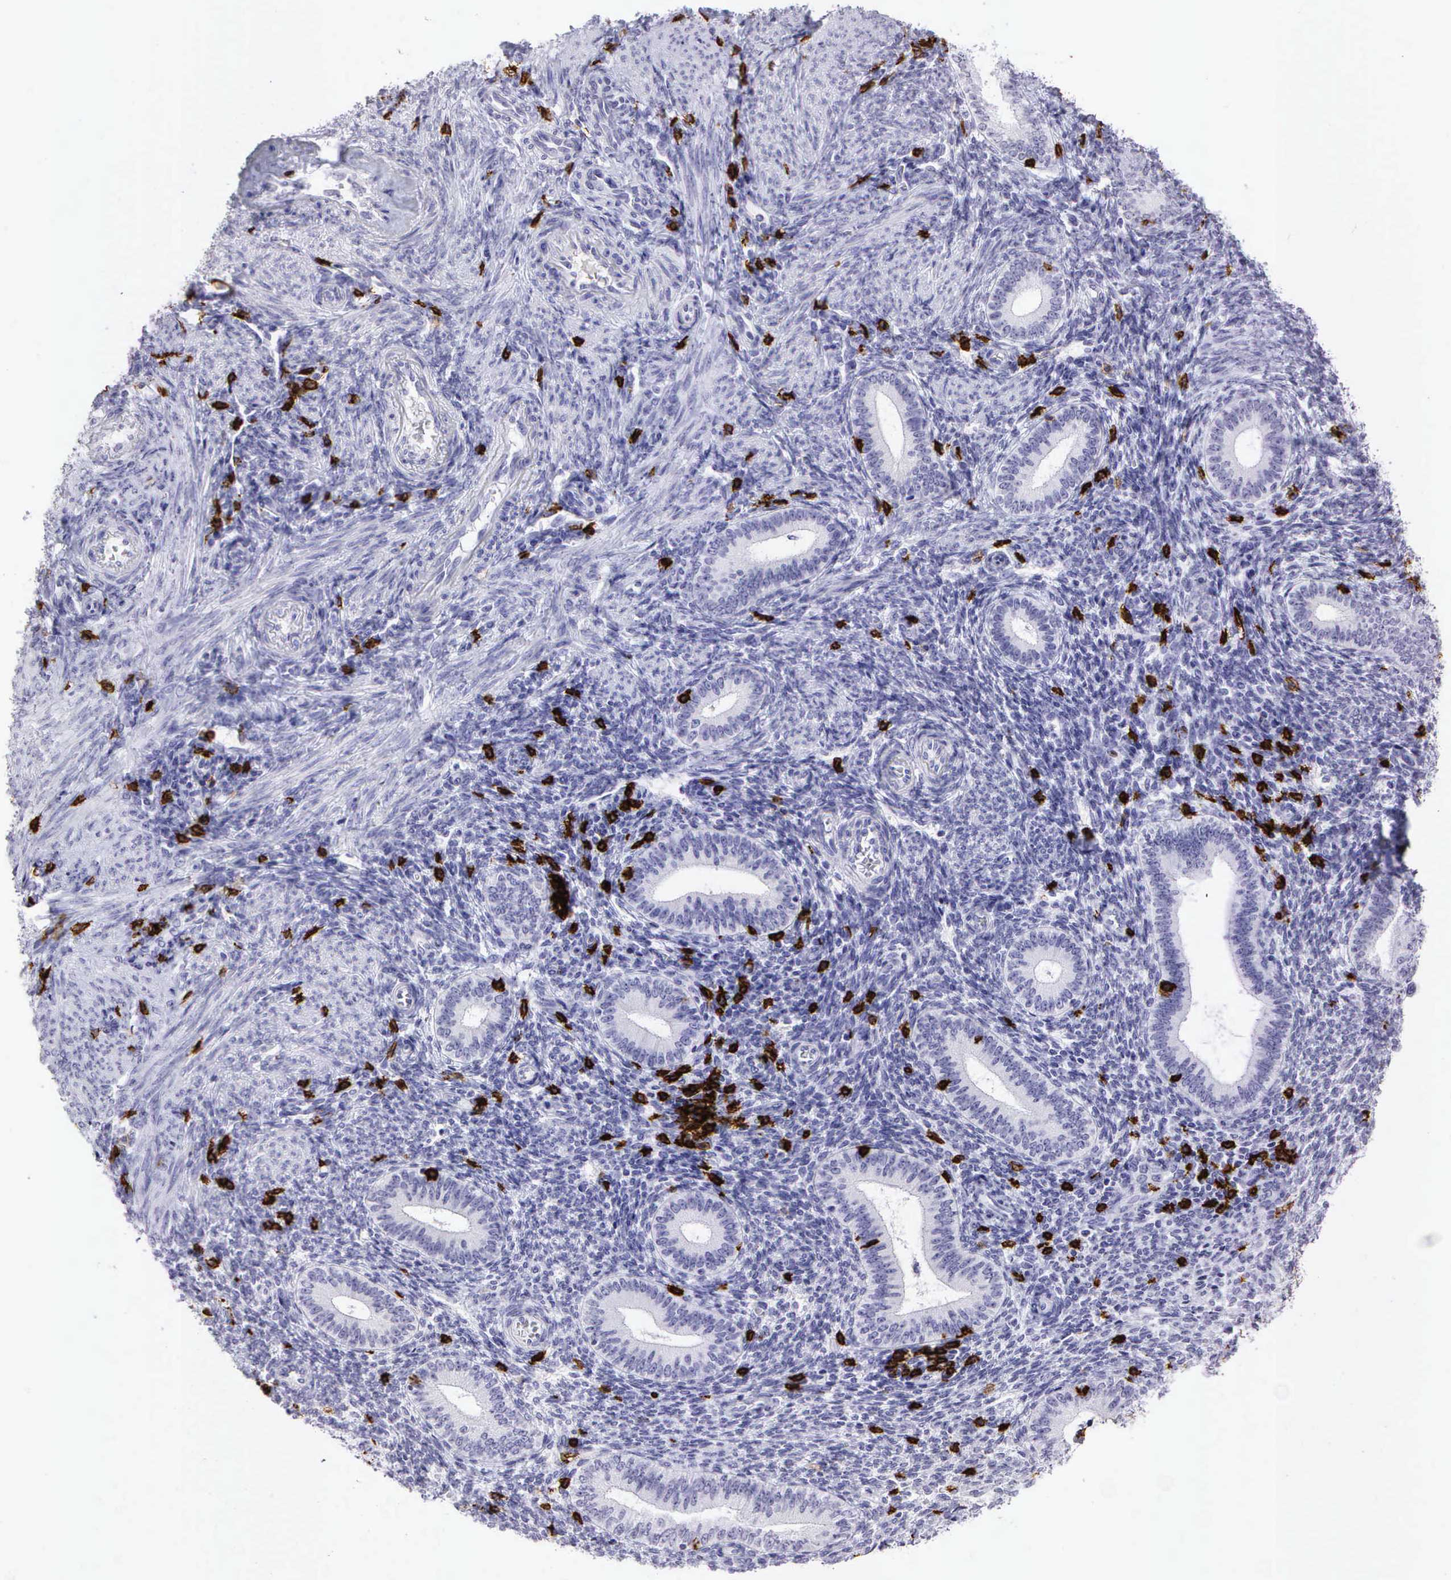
{"staining": {"intensity": "negative", "quantity": "none", "location": "none"}, "tissue": "endometrium", "cell_type": "Cells in endometrial stroma", "image_type": "normal", "snomed": [{"axis": "morphology", "description": "Normal tissue, NOS"}, {"axis": "topography", "description": "Endometrium"}], "caption": "Immunohistochemistry image of normal human endometrium stained for a protein (brown), which exhibits no positivity in cells in endometrial stroma.", "gene": "CD8A", "patient": {"sex": "female", "age": 35}}